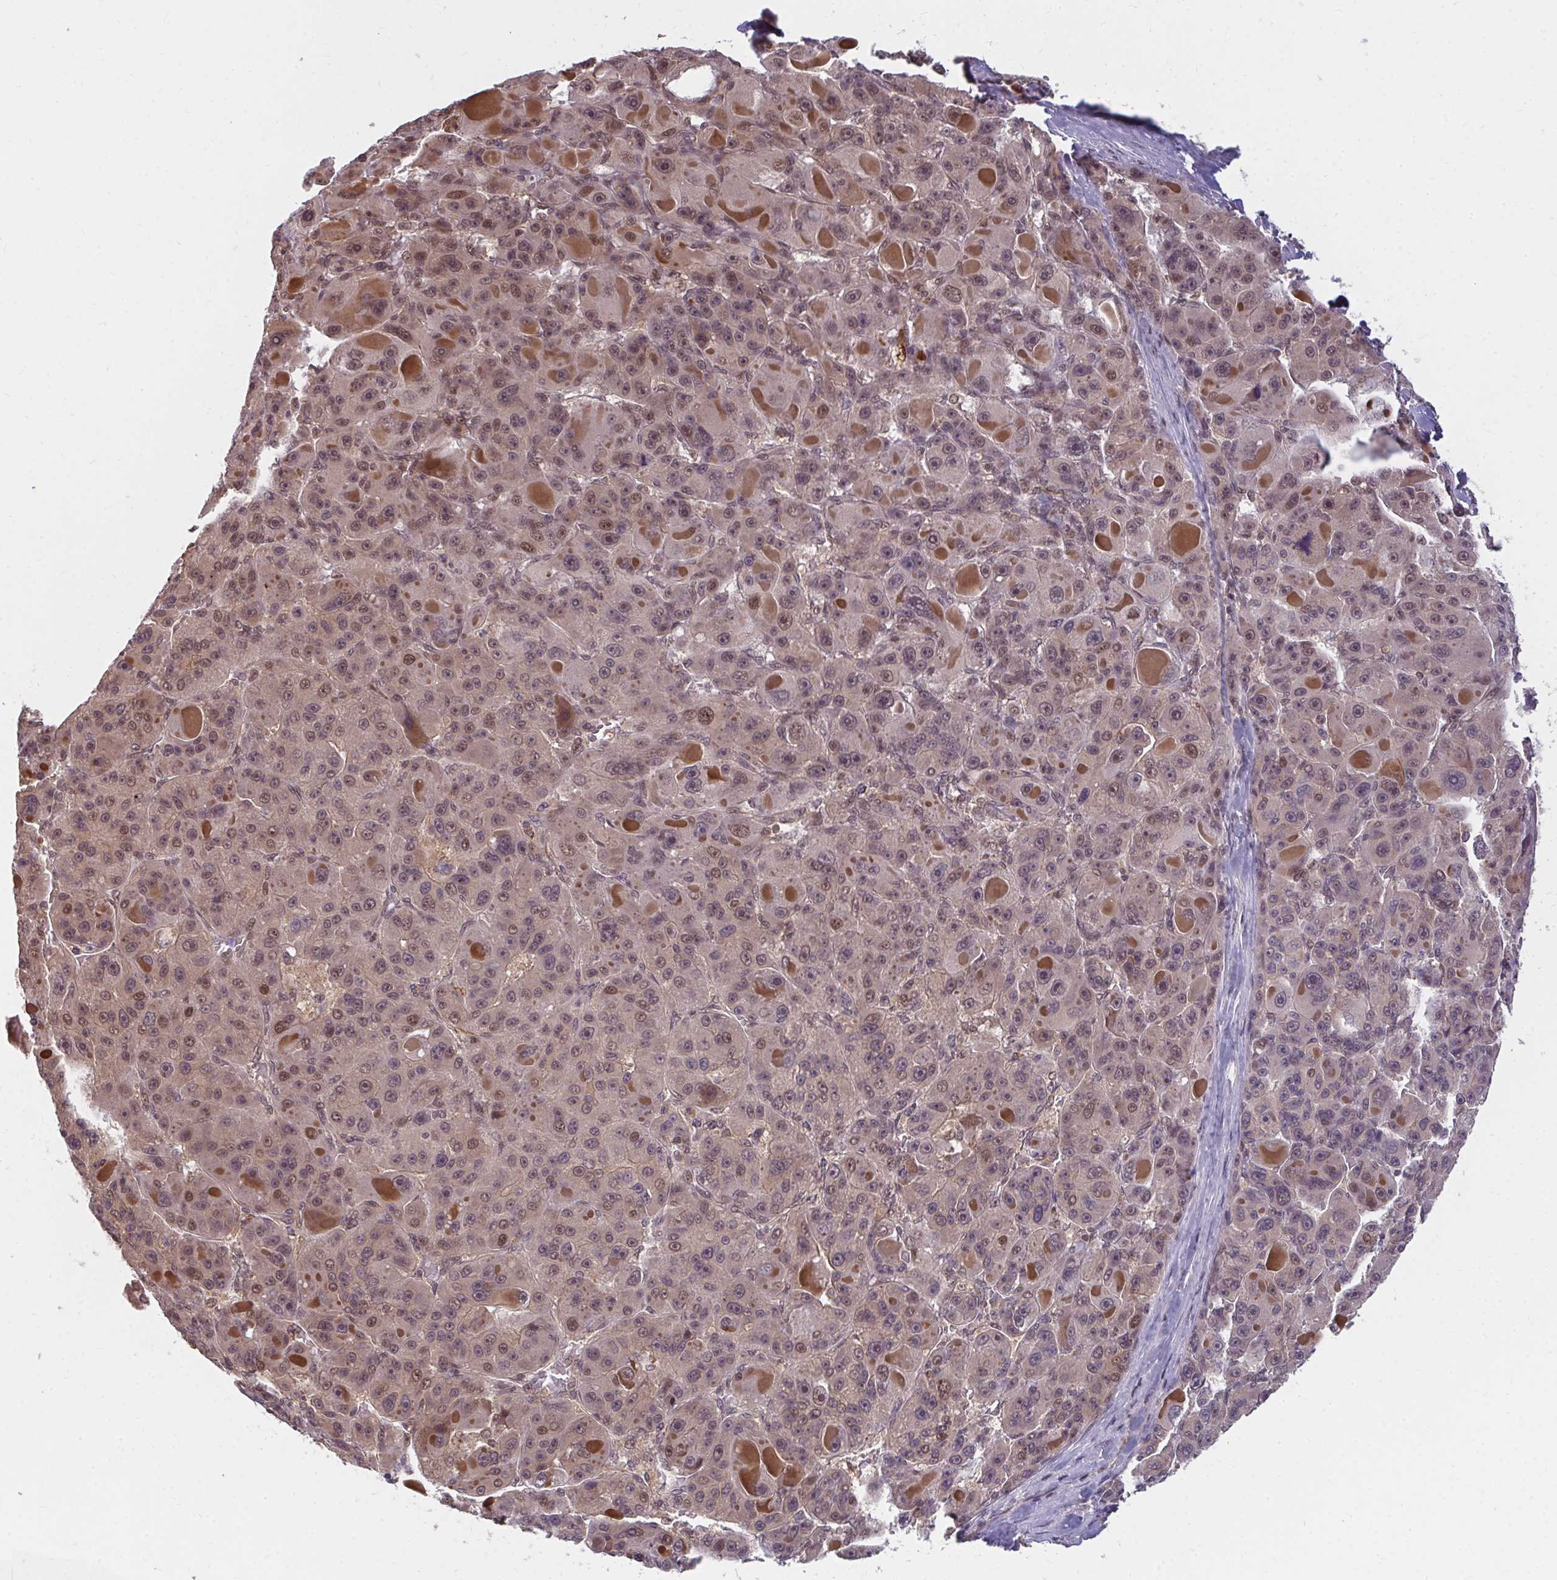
{"staining": {"intensity": "weak", "quantity": "25%-75%", "location": "nuclear"}, "tissue": "liver cancer", "cell_type": "Tumor cells", "image_type": "cancer", "snomed": [{"axis": "morphology", "description": "Carcinoma, Hepatocellular, NOS"}, {"axis": "topography", "description": "Liver"}], "caption": "Hepatocellular carcinoma (liver) stained with DAB immunohistochemistry exhibits low levels of weak nuclear positivity in about 25%-75% of tumor cells.", "gene": "GTF3C6", "patient": {"sex": "male", "age": 76}}